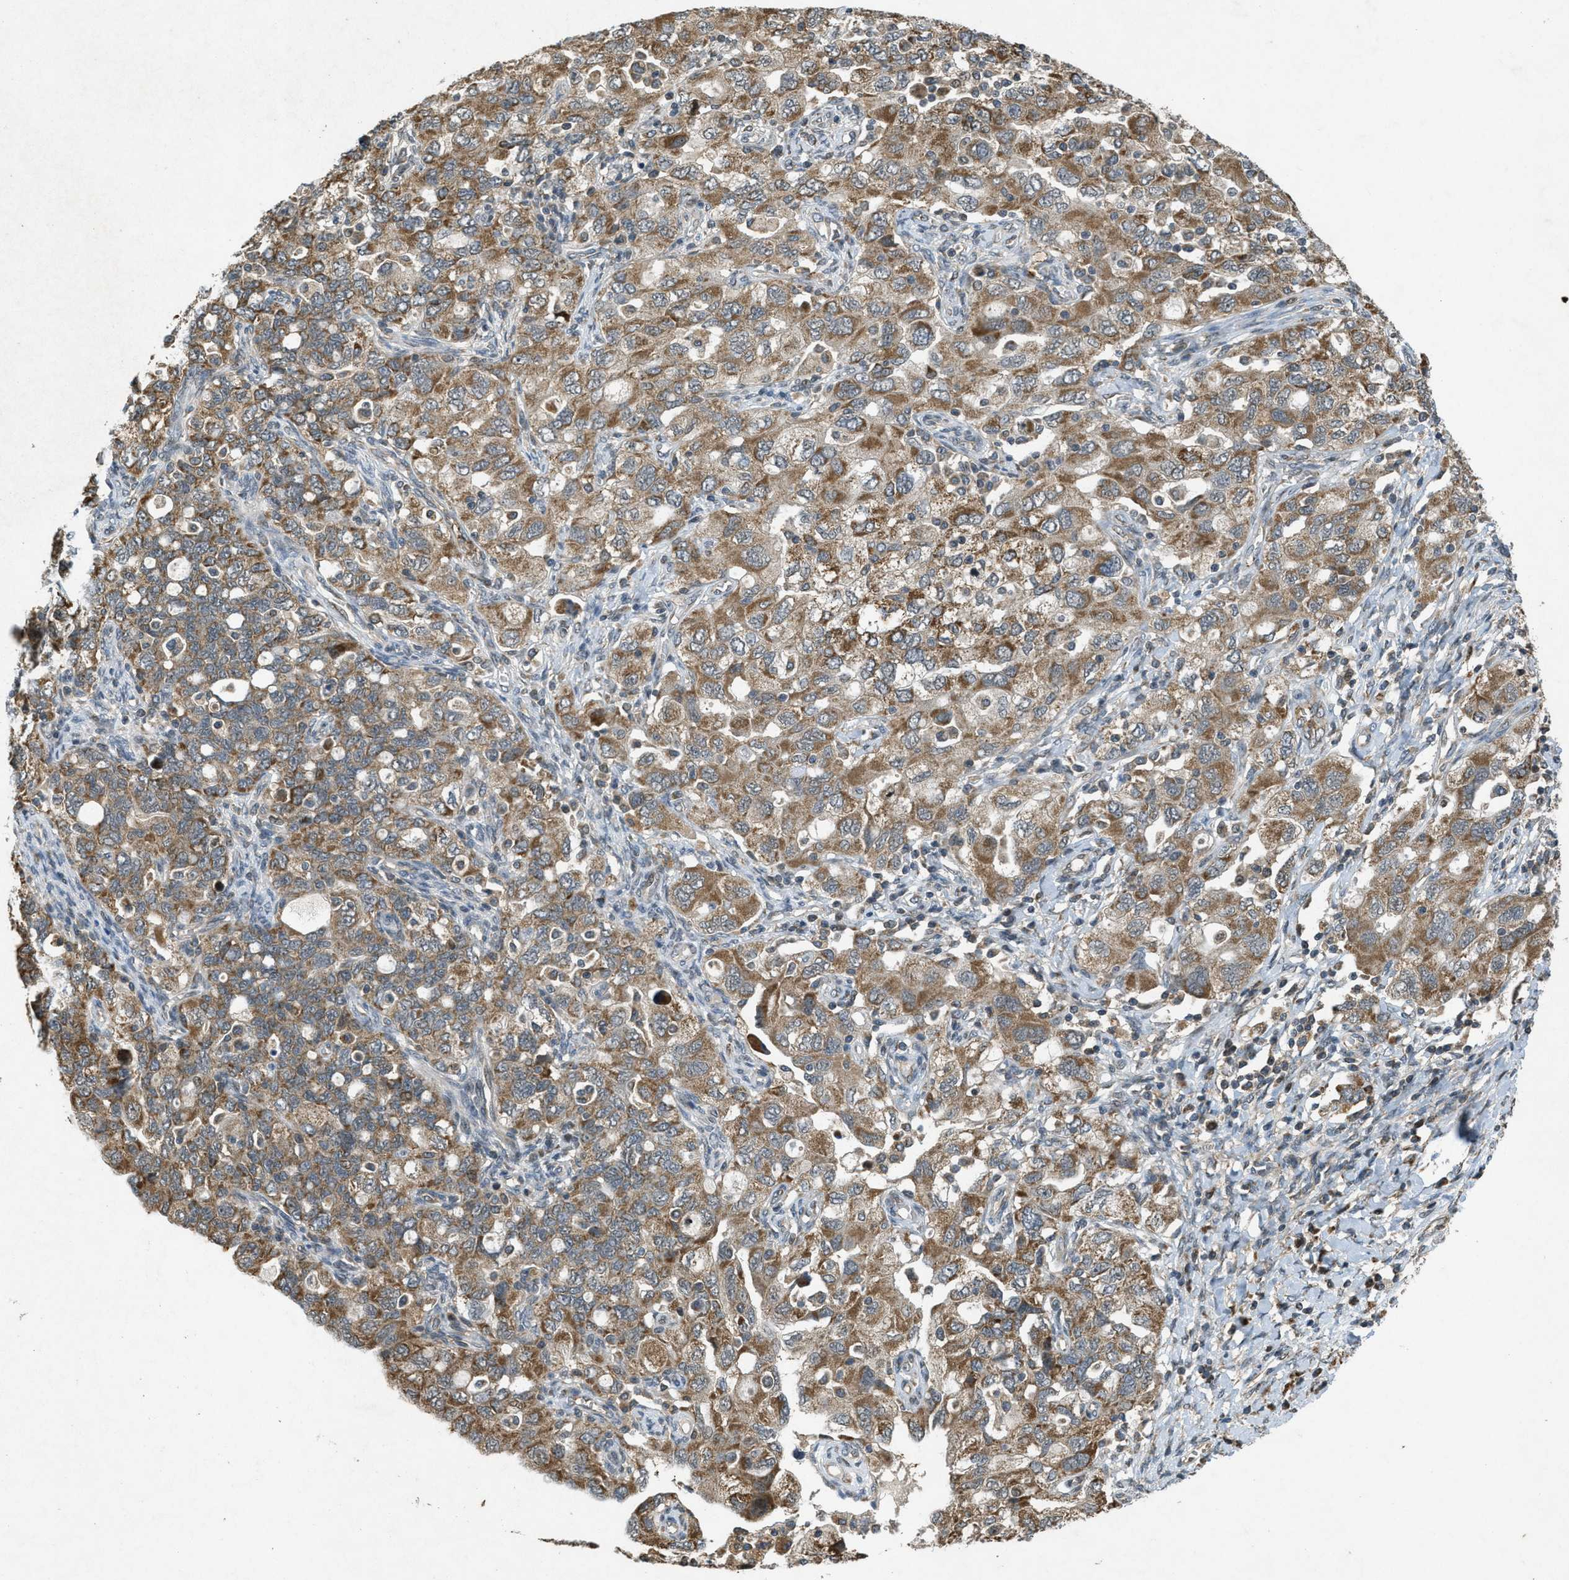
{"staining": {"intensity": "moderate", "quantity": ">75%", "location": "cytoplasmic/membranous"}, "tissue": "ovarian cancer", "cell_type": "Tumor cells", "image_type": "cancer", "snomed": [{"axis": "morphology", "description": "Carcinoma, NOS"}, {"axis": "morphology", "description": "Cystadenocarcinoma, serous, NOS"}, {"axis": "topography", "description": "Ovary"}], "caption": "Carcinoma (ovarian) stained with a brown dye reveals moderate cytoplasmic/membranous positive staining in approximately >75% of tumor cells.", "gene": "PPP1R15A", "patient": {"sex": "female", "age": 69}}